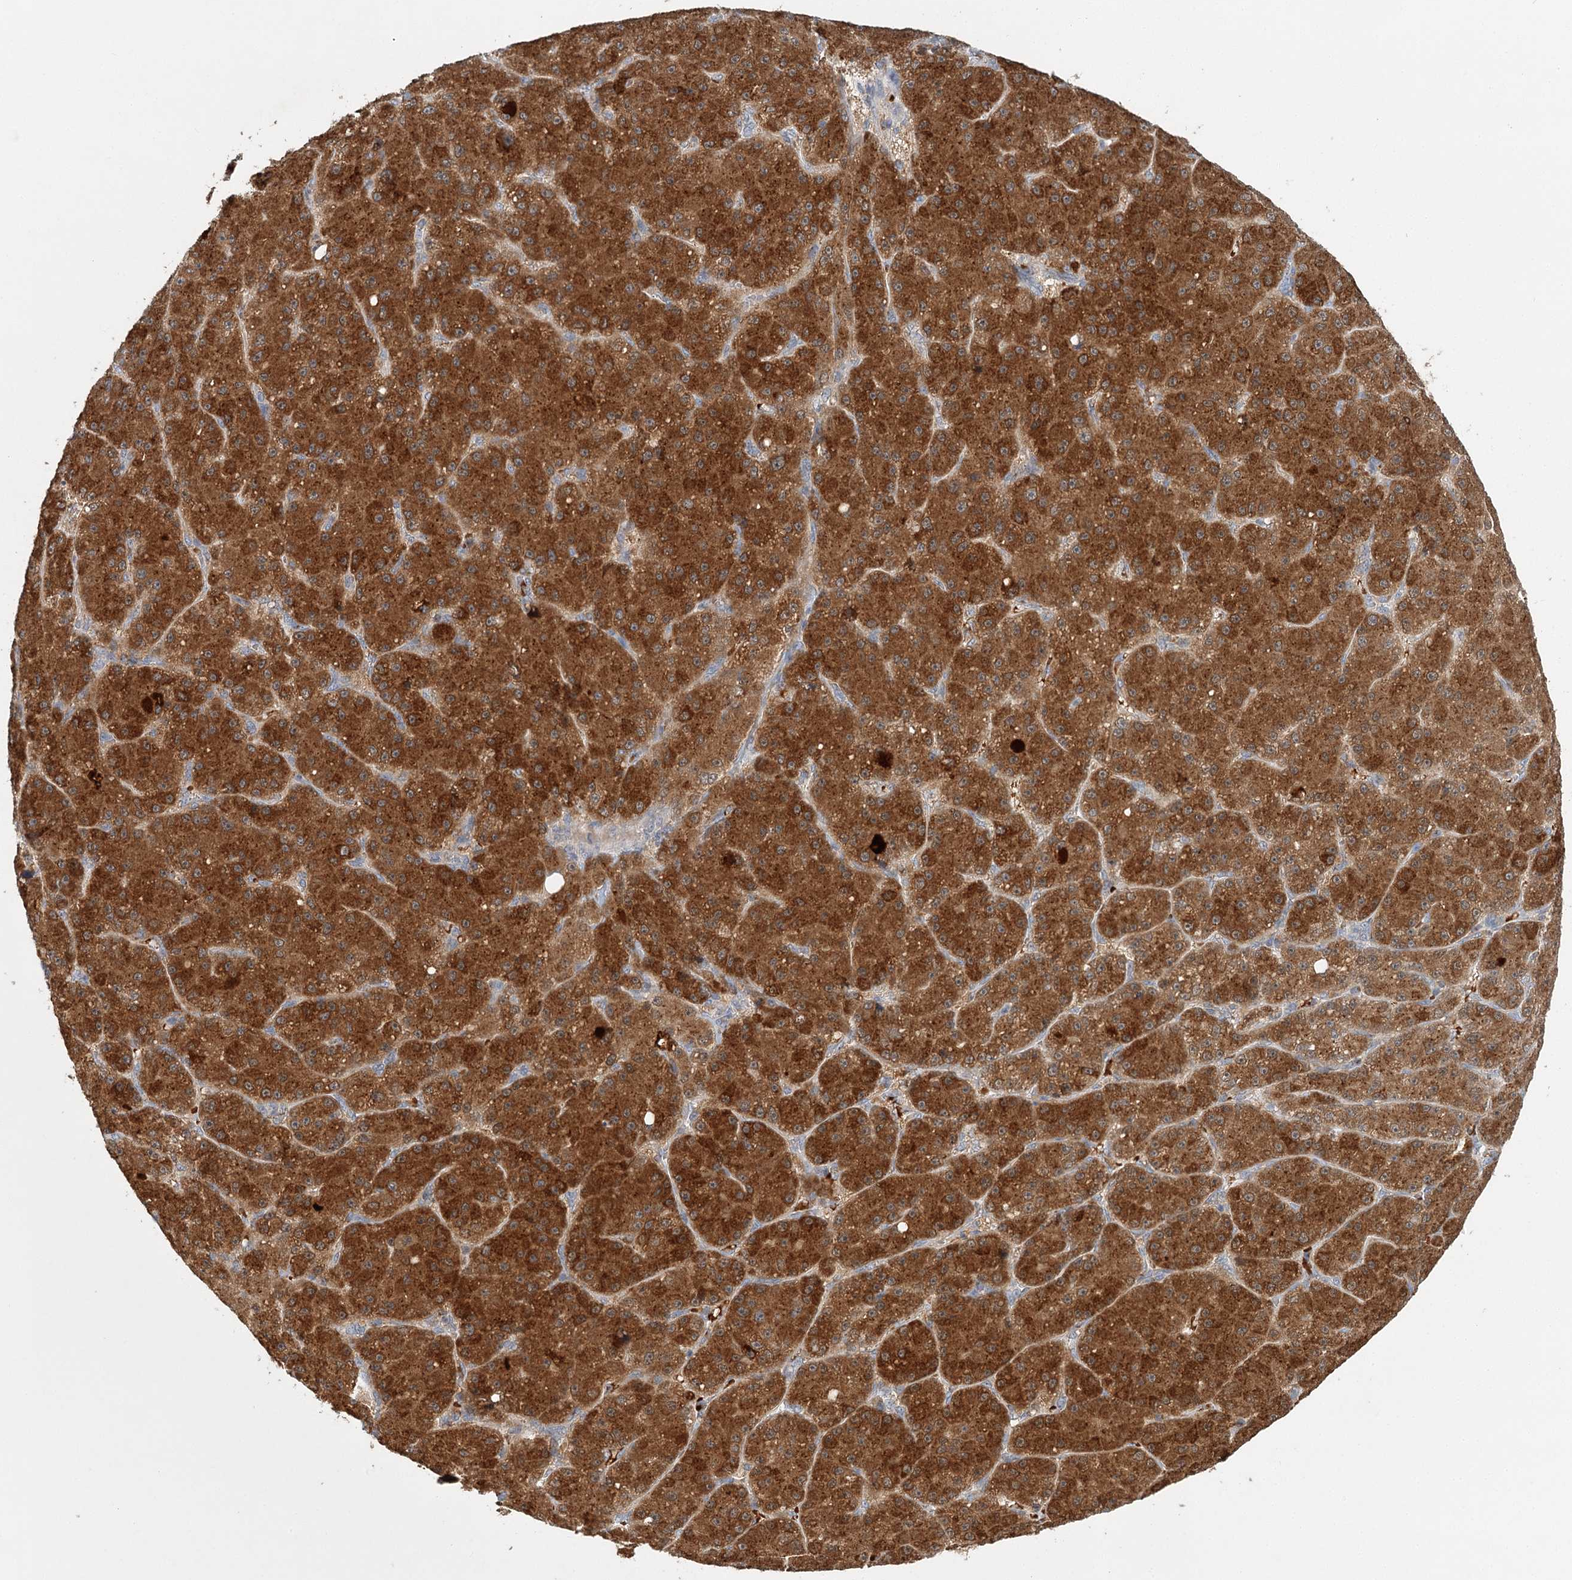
{"staining": {"intensity": "strong", "quantity": ">75%", "location": "cytoplasmic/membranous"}, "tissue": "liver cancer", "cell_type": "Tumor cells", "image_type": "cancer", "snomed": [{"axis": "morphology", "description": "Carcinoma, Hepatocellular, NOS"}, {"axis": "topography", "description": "Liver"}], "caption": "This is a micrograph of IHC staining of liver cancer, which shows strong positivity in the cytoplasmic/membranous of tumor cells.", "gene": "ADK", "patient": {"sex": "male", "age": 67}}